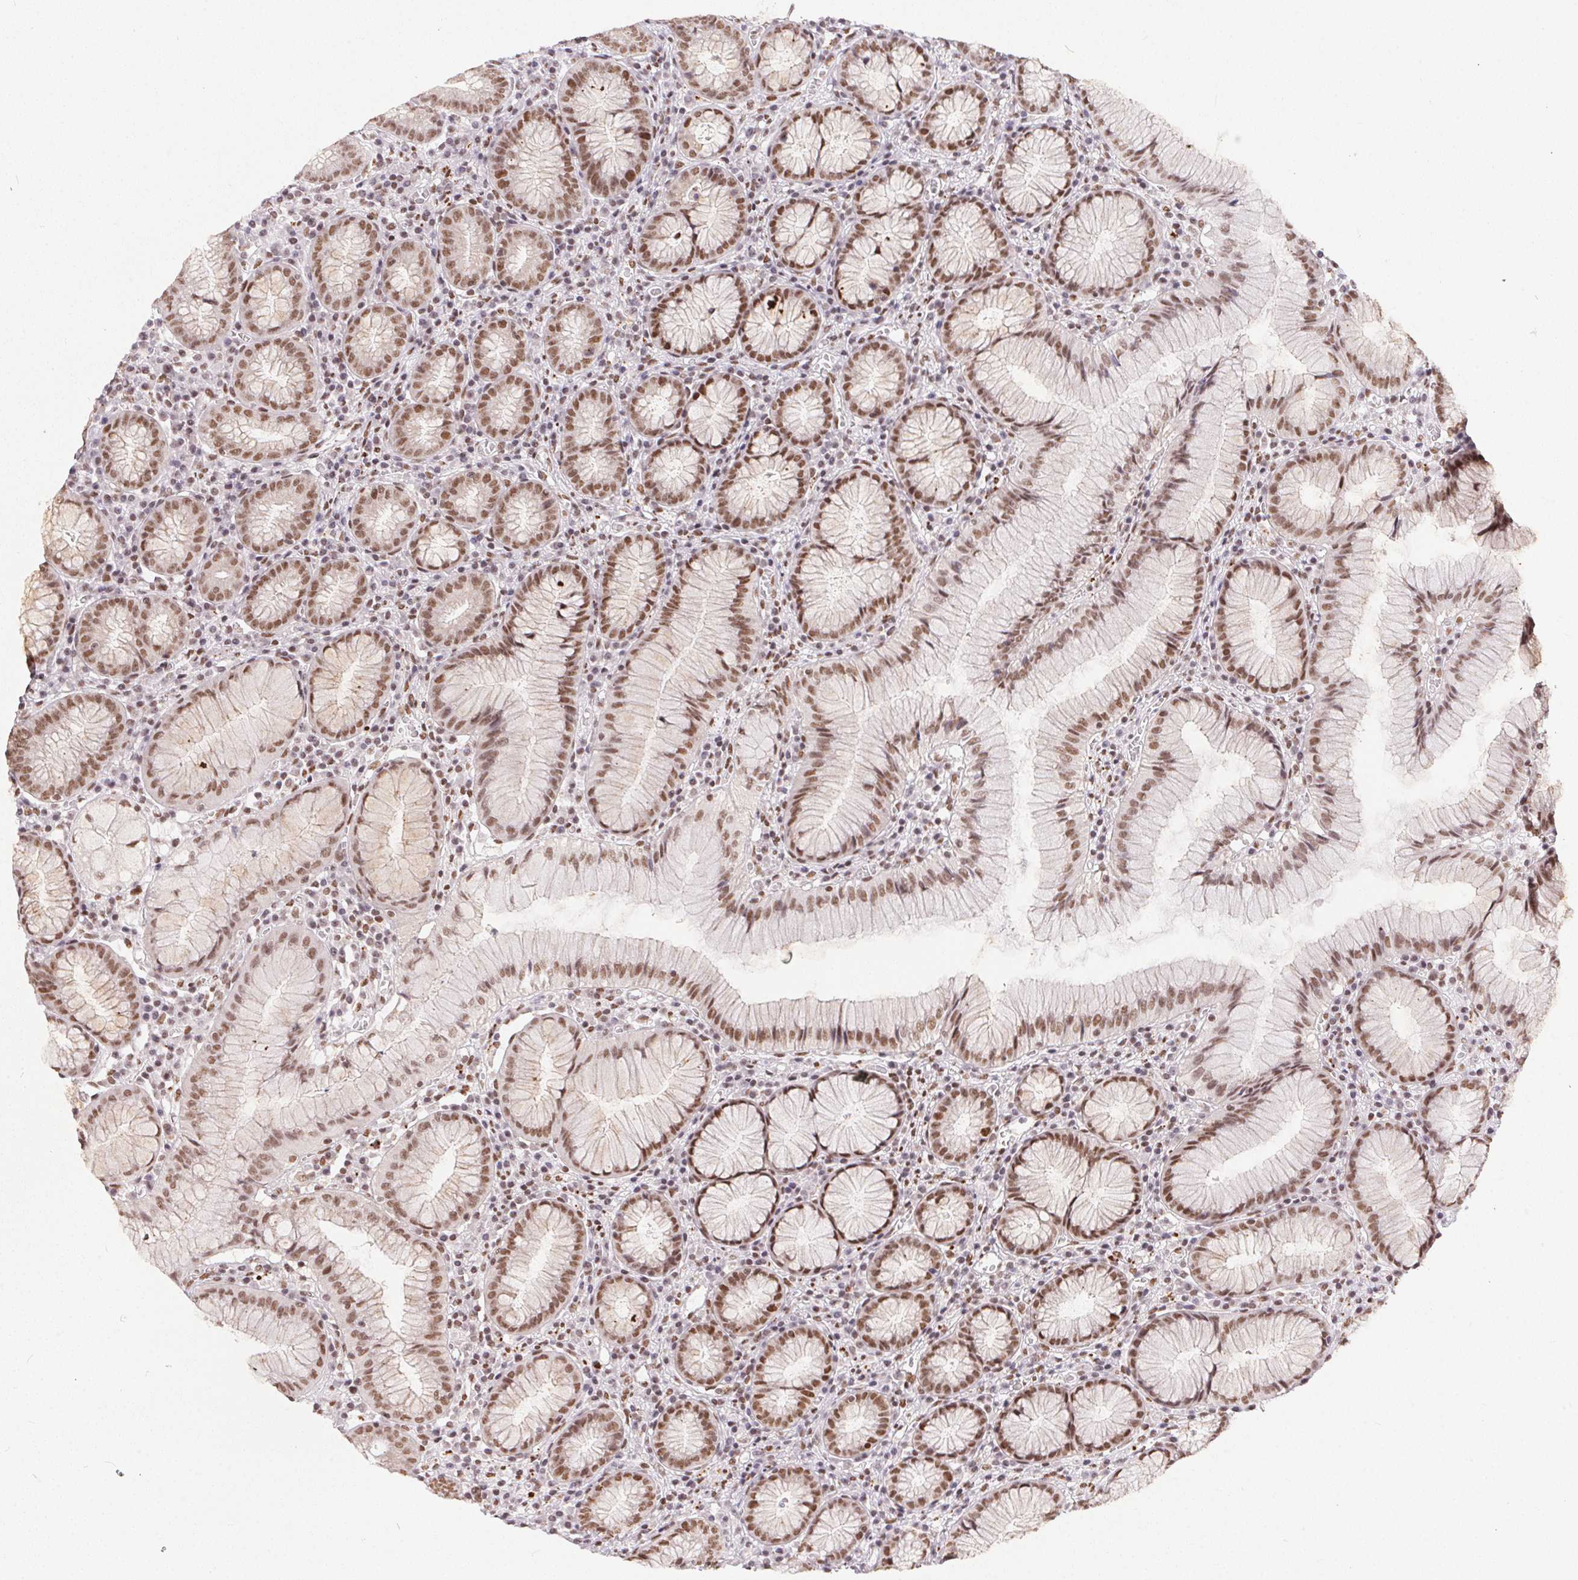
{"staining": {"intensity": "moderate", "quantity": ">75%", "location": "nuclear"}, "tissue": "stomach", "cell_type": "Glandular cells", "image_type": "normal", "snomed": [{"axis": "morphology", "description": "Normal tissue, NOS"}, {"axis": "topography", "description": "Stomach"}], "caption": "The image shows staining of benign stomach, revealing moderate nuclear protein expression (brown color) within glandular cells.", "gene": "NFE2L1", "patient": {"sex": "male", "age": 55}}